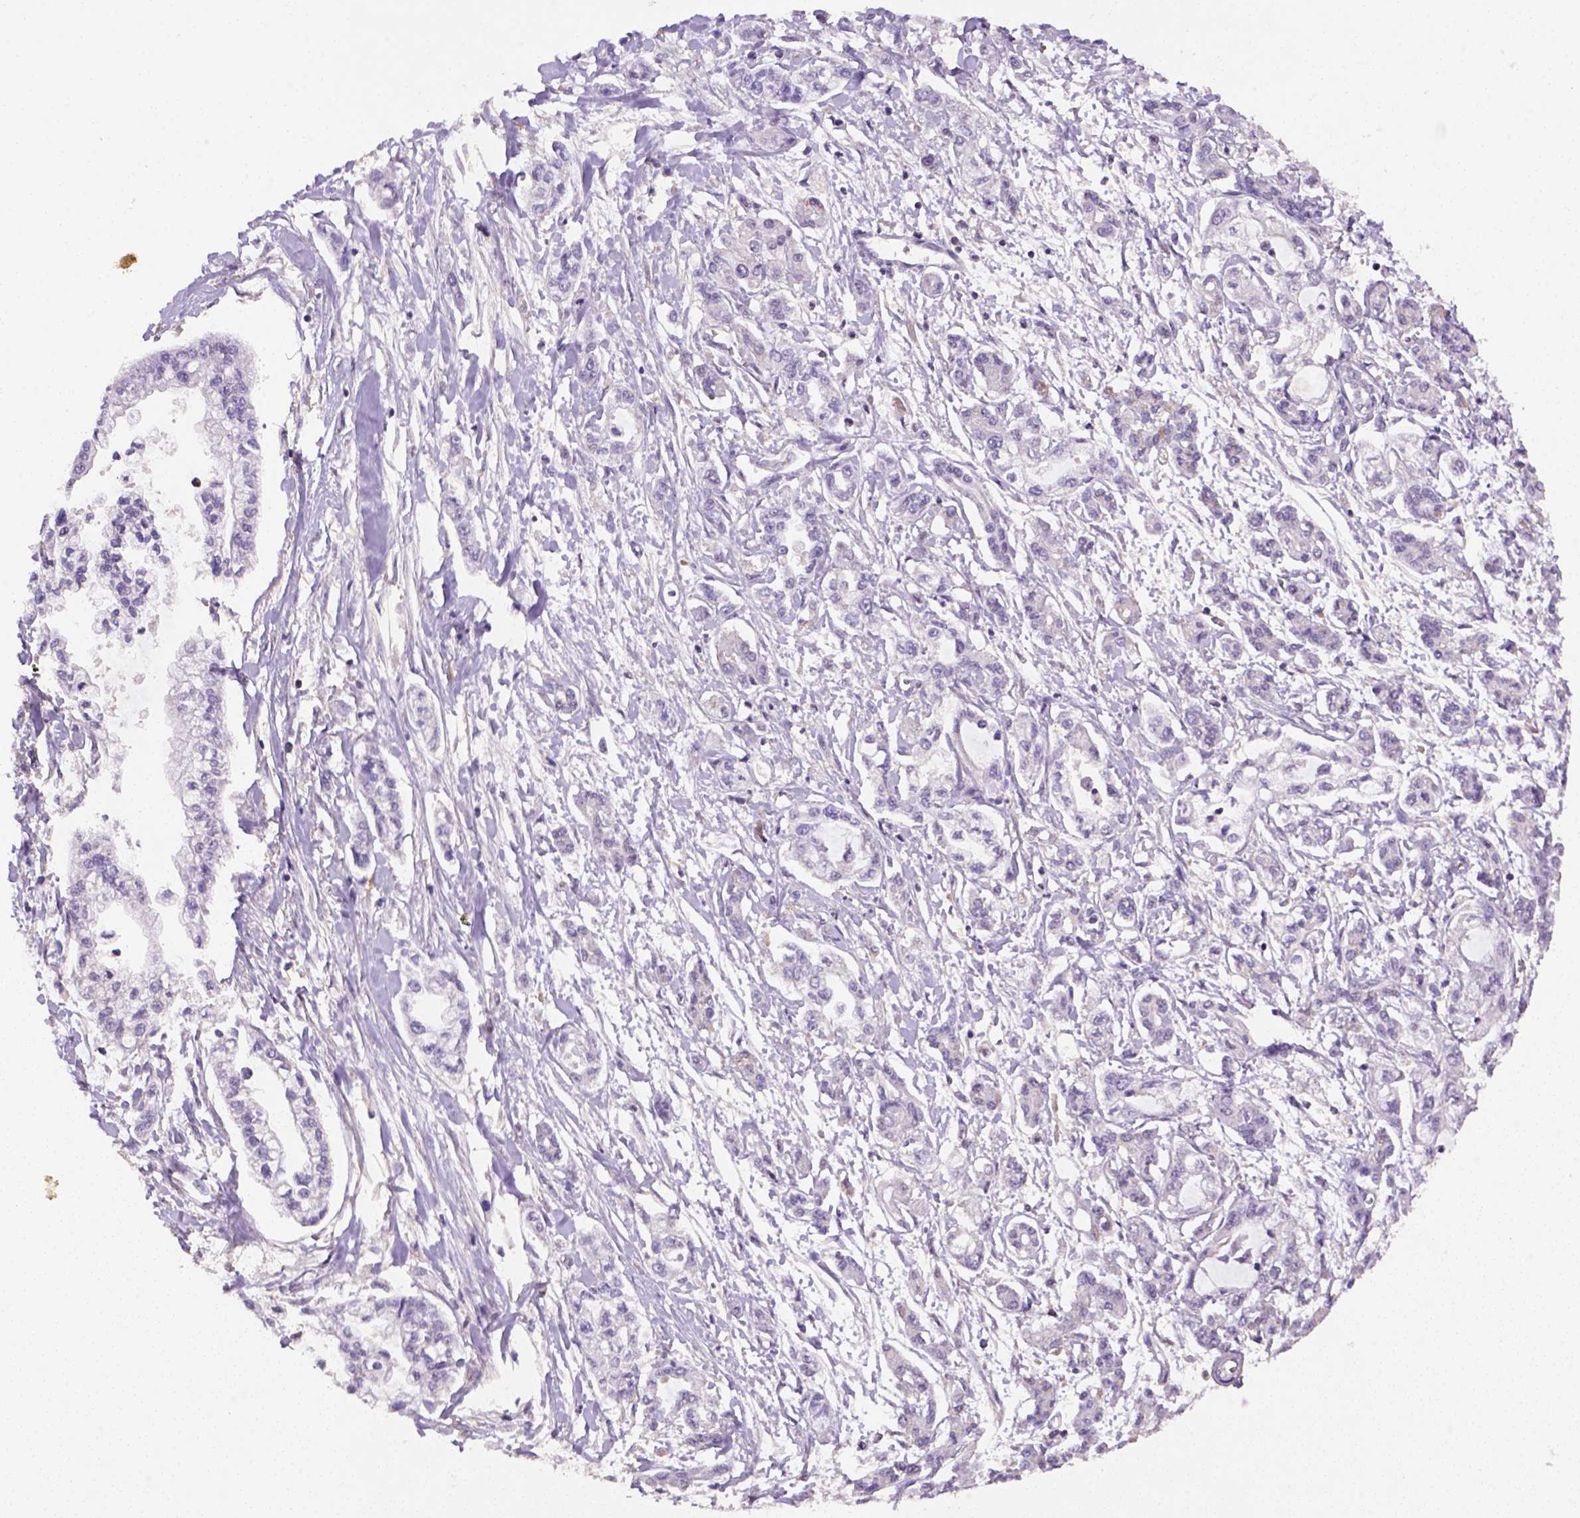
{"staining": {"intensity": "weak", "quantity": "<25%", "location": "cytoplasmic/membranous,nuclear"}, "tissue": "pancreatic cancer", "cell_type": "Tumor cells", "image_type": "cancer", "snomed": [{"axis": "morphology", "description": "Adenocarcinoma, NOS"}, {"axis": "topography", "description": "Pancreas"}], "caption": "Immunohistochemical staining of pancreatic cancer reveals no significant staining in tumor cells.", "gene": "SCML4", "patient": {"sex": "male", "age": 54}}